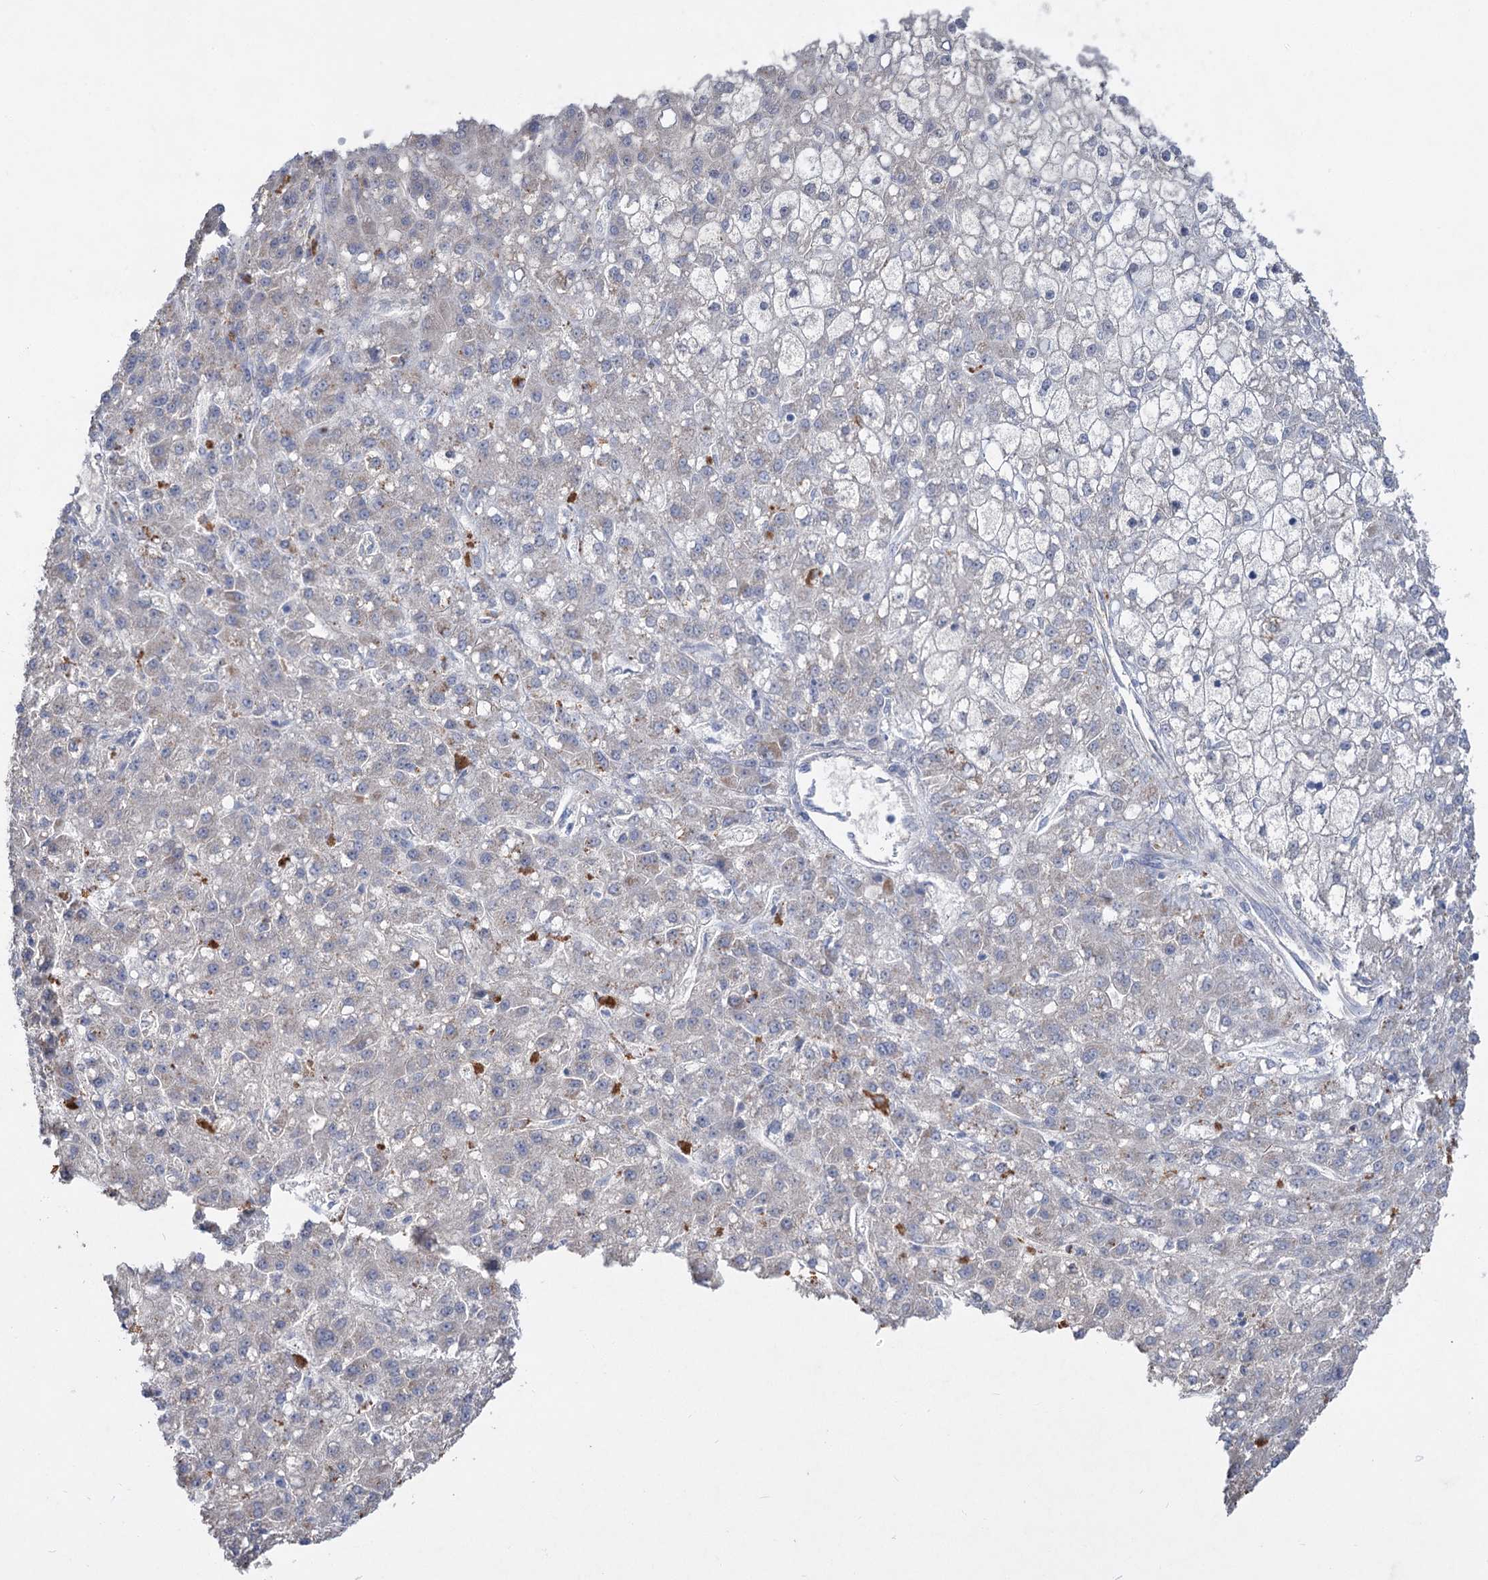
{"staining": {"intensity": "negative", "quantity": "none", "location": "none"}, "tissue": "liver cancer", "cell_type": "Tumor cells", "image_type": "cancer", "snomed": [{"axis": "morphology", "description": "Carcinoma, Hepatocellular, NOS"}, {"axis": "topography", "description": "Liver"}], "caption": "Human liver hepatocellular carcinoma stained for a protein using IHC demonstrates no positivity in tumor cells.", "gene": "ATP4A", "patient": {"sex": "male", "age": 67}}